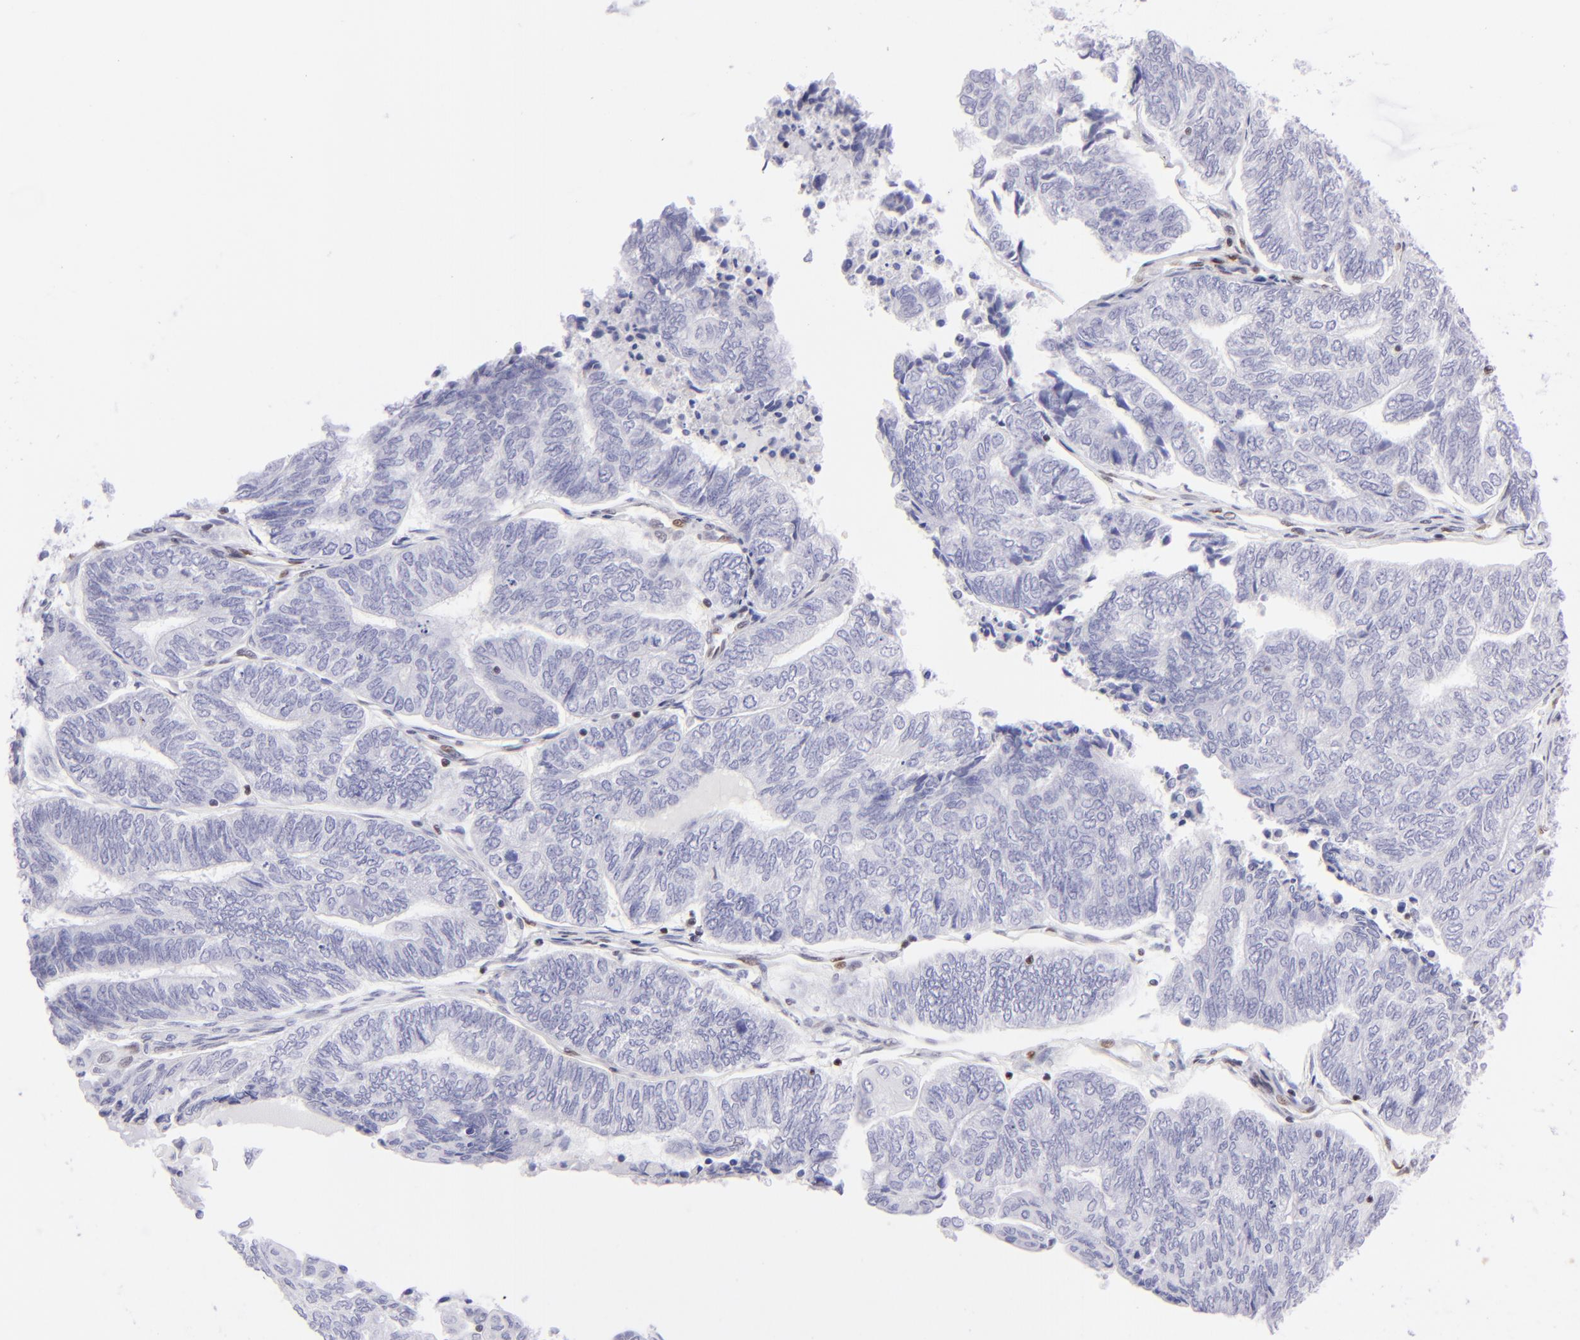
{"staining": {"intensity": "negative", "quantity": "none", "location": "none"}, "tissue": "endometrial cancer", "cell_type": "Tumor cells", "image_type": "cancer", "snomed": [{"axis": "morphology", "description": "Adenocarcinoma, NOS"}, {"axis": "topography", "description": "Uterus"}, {"axis": "topography", "description": "Endometrium"}], "caption": "Protein analysis of endometrial cancer (adenocarcinoma) exhibits no significant positivity in tumor cells. (DAB (3,3'-diaminobenzidine) immunohistochemistry (IHC) with hematoxylin counter stain).", "gene": "ETS1", "patient": {"sex": "female", "age": 70}}